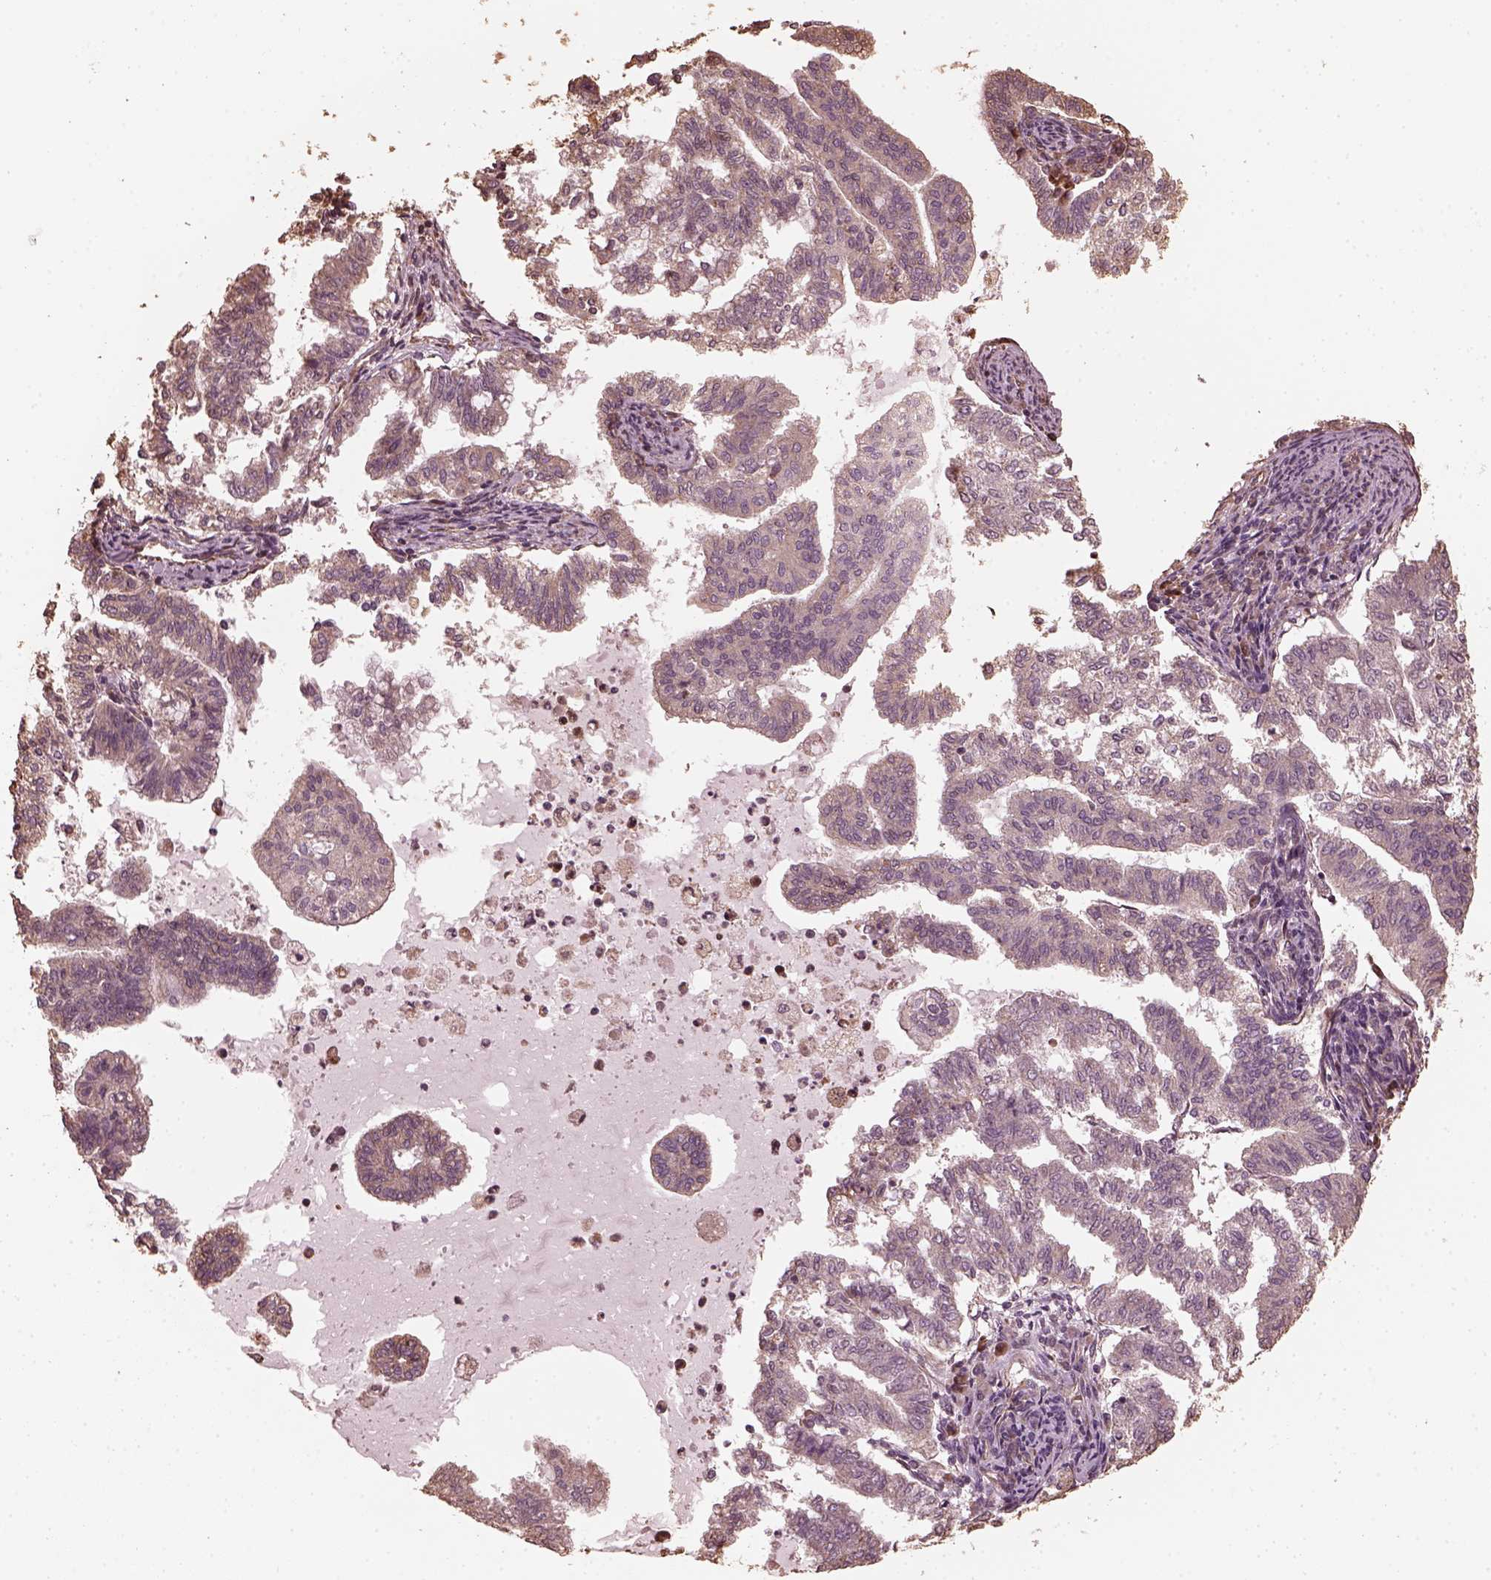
{"staining": {"intensity": "negative", "quantity": "none", "location": "none"}, "tissue": "endometrial cancer", "cell_type": "Tumor cells", "image_type": "cancer", "snomed": [{"axis": "morphology", "description": "Adenocarcinoma, NOS"}, {"axis": "topography", "description": "Endometrium"}], "caption": "A high-resolution micrograph shows immunohistochemistry staining of endometrial cancer (adenocarcinoma), which shows no significant positivity in tumor cells.", "gene": "GTPBP1", "patient": {"sex": "female", "age": 79}}